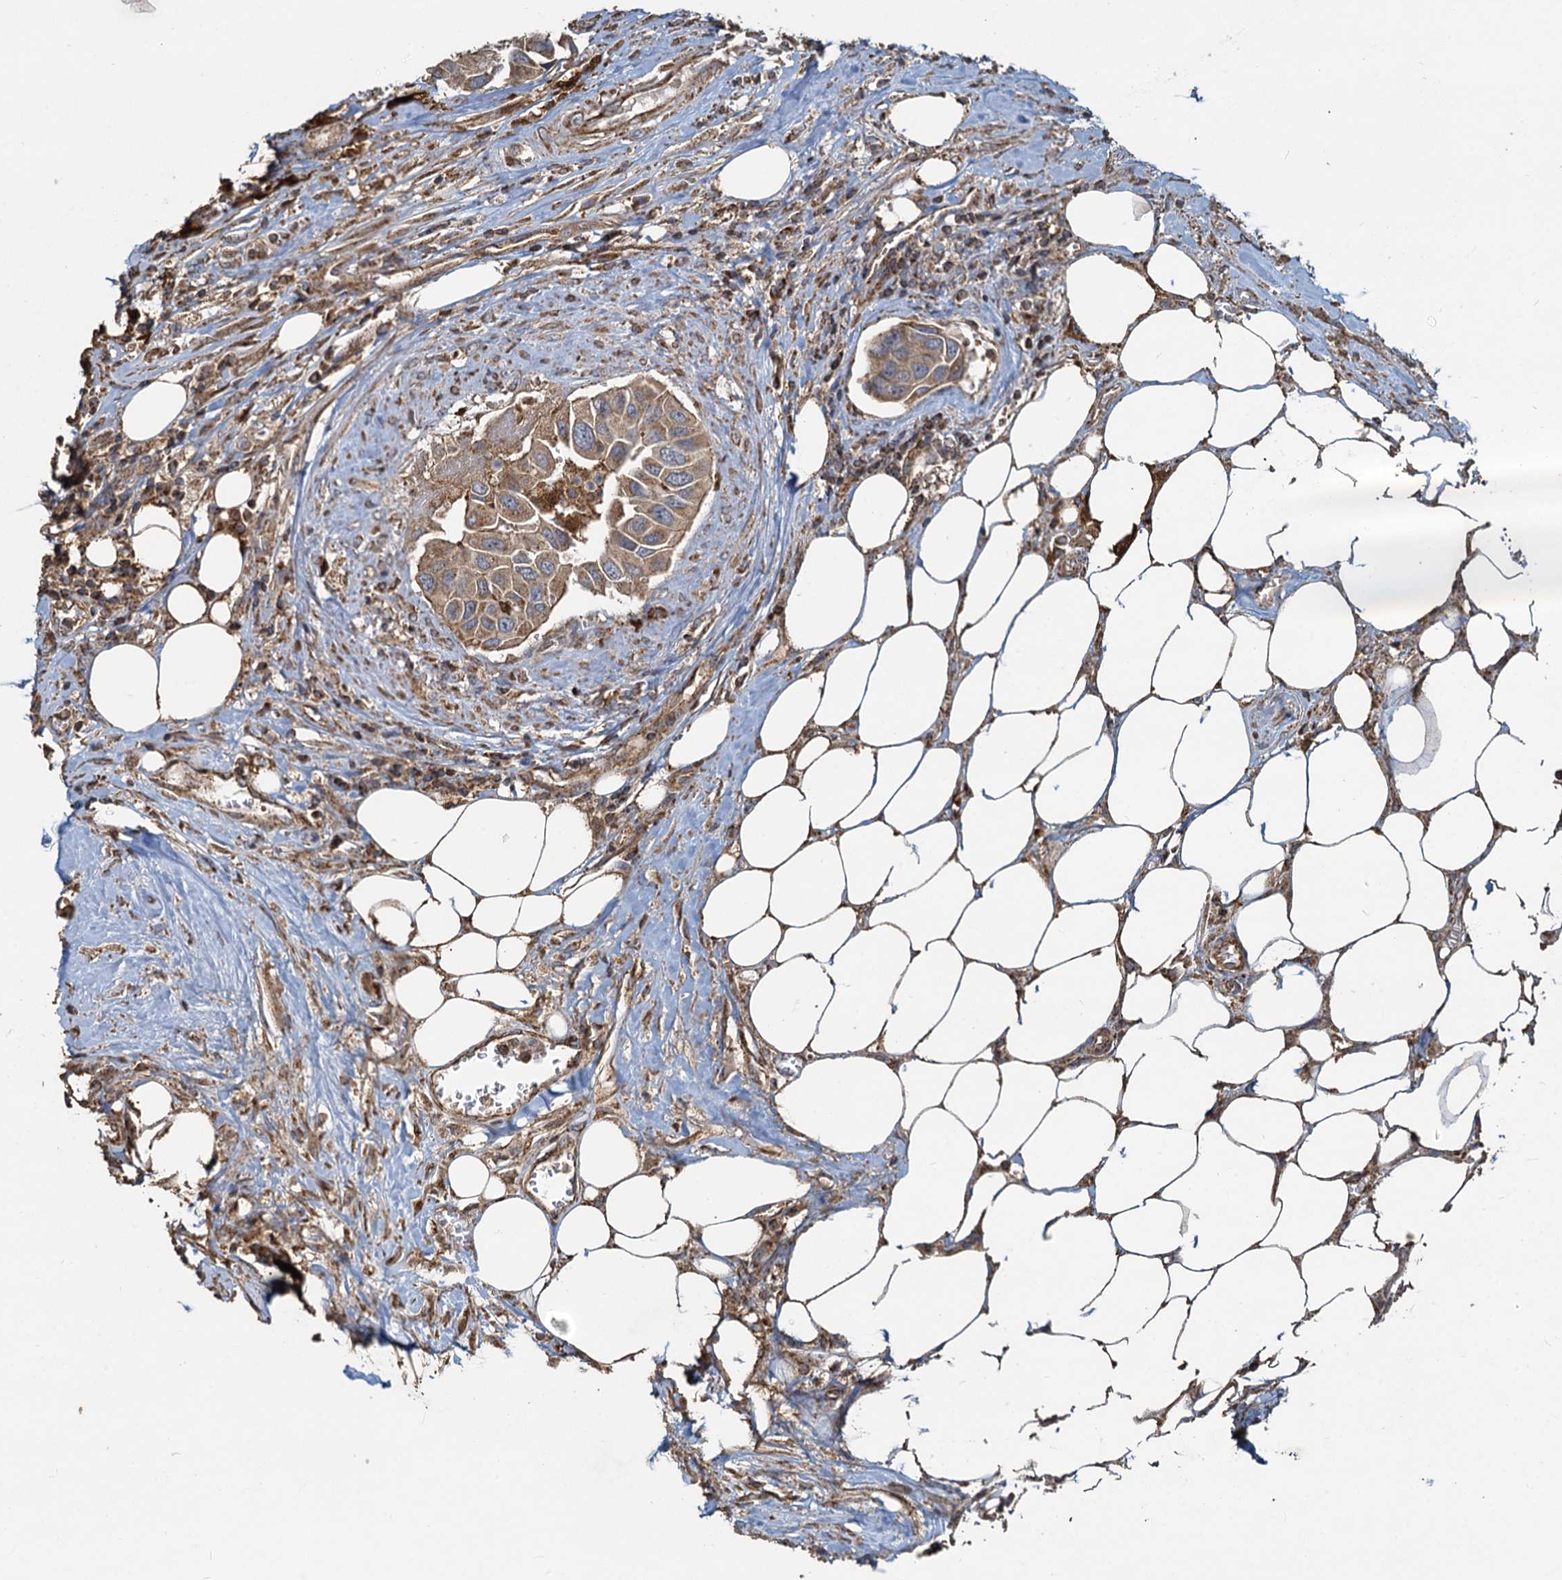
{"staining": {"intensity": "moderate", "quantity": ">75%", "location": "cytoplasmic/membranous"}, "tissue": "urothelial cancer", "cell_type": "Tumor cells", "image_type": "cancer", "snomed": [{"axis": "morphology", "description": "Urothelial carcinoma, High grade"}, {"axis": "topography", "description": "Urinary bladder"}], "caption": "Approximately >75% of tumor cells in human urothelial cancer display moderate cytoplasmic/membranous protein expression as visualized by brown immunohistochemical staining.", "gene": "SDS", "patient": {"sex": "male", "age": 74}}